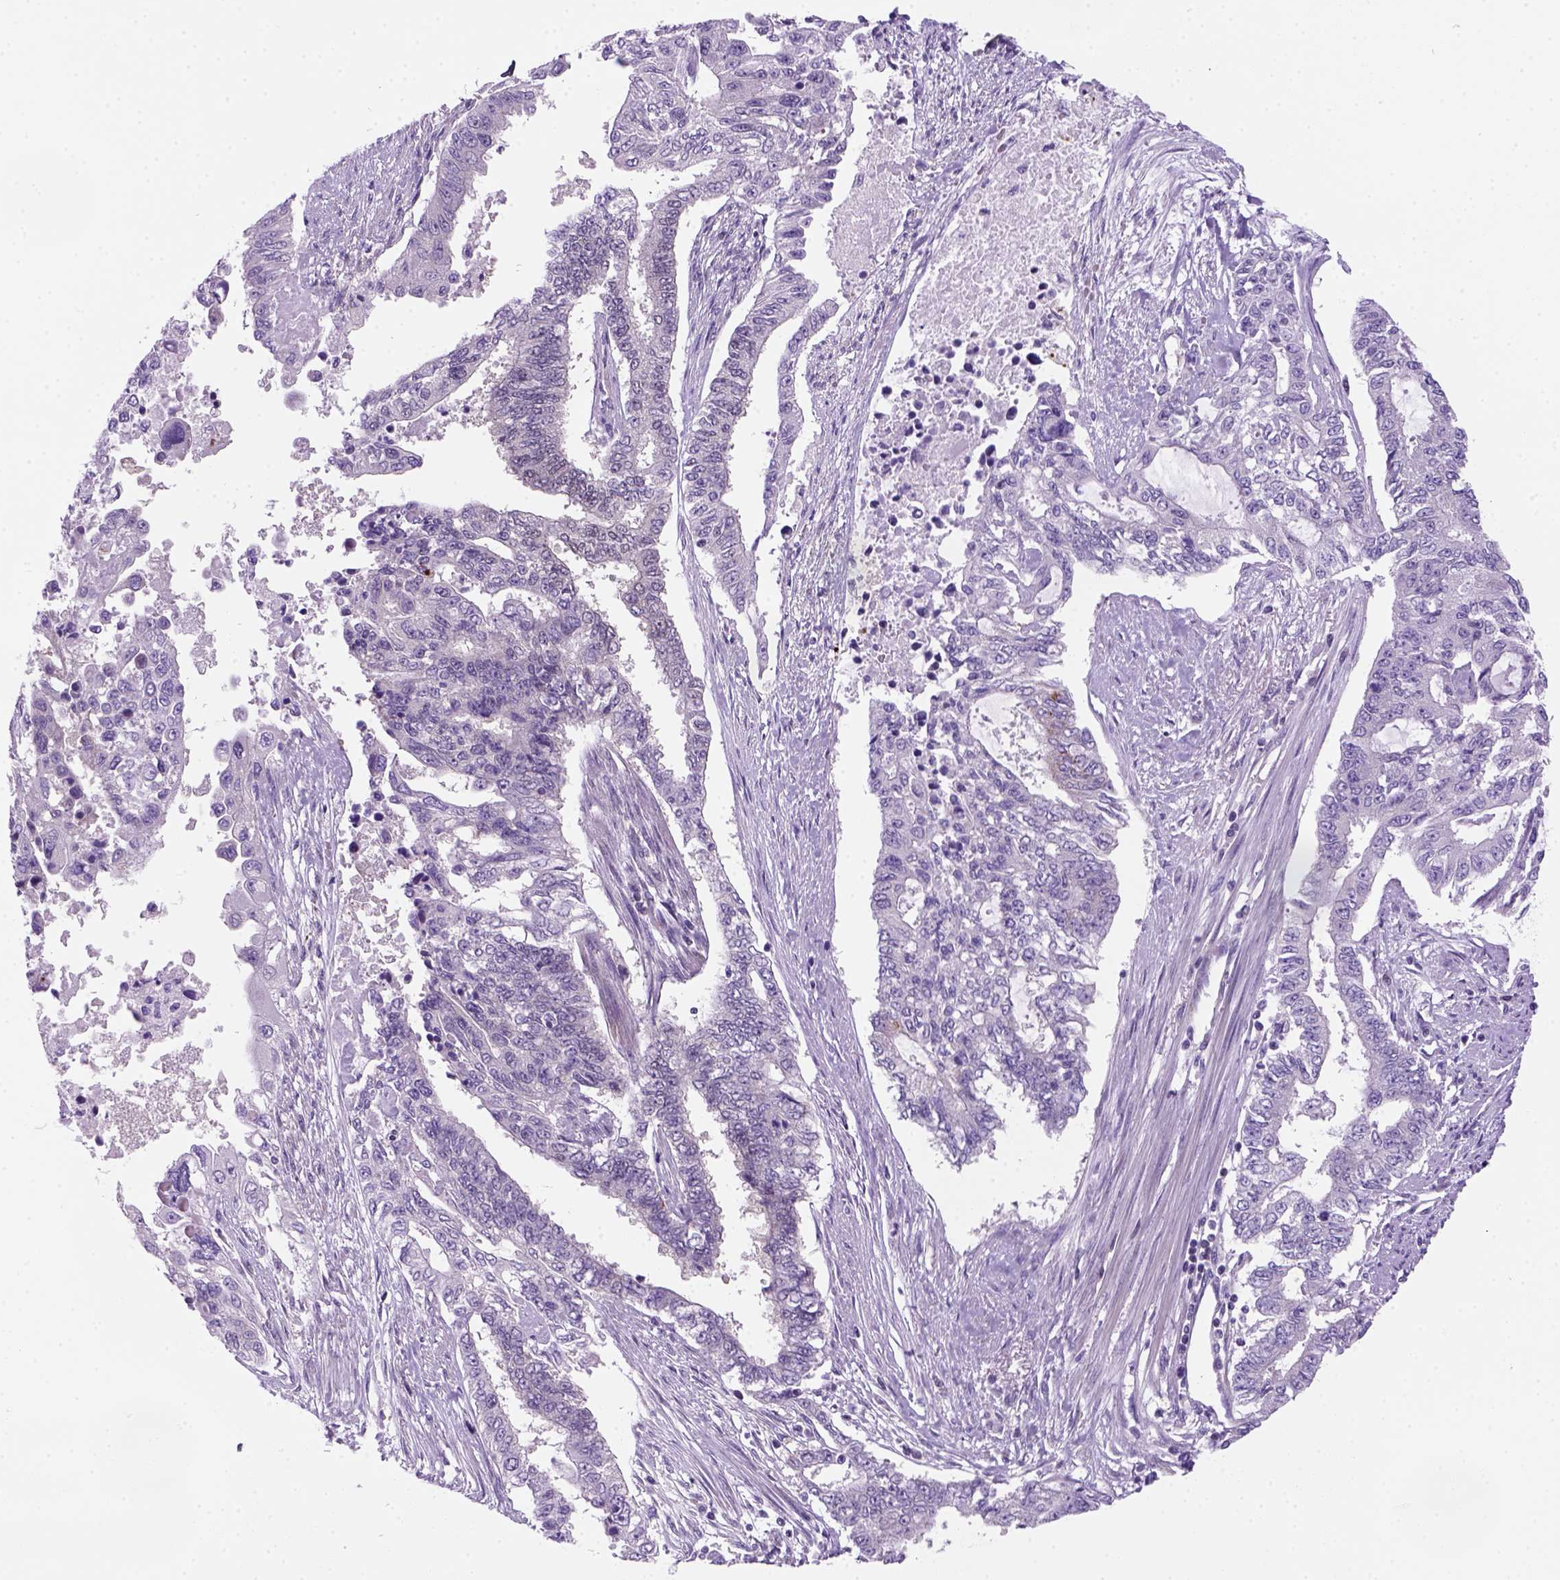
{"staining": {"intensity": "negative", "quantity": "none", "location": "none"}, "tissue": "endometrial cancer", "cell_type": "Tumor cells", "image_type": "cancer", "snomed": [{"axis": "morphology", "description": "Adenocarcinoma, NOS"}, {"axis": "topography", "description": "Uterus"}], "caption": "Image shows no protein positivity in tumor cells of adenocarcinoma (endometrial) tissue.", "gene": "MGMT", "patient": {"sex": "female", "age": 59}}